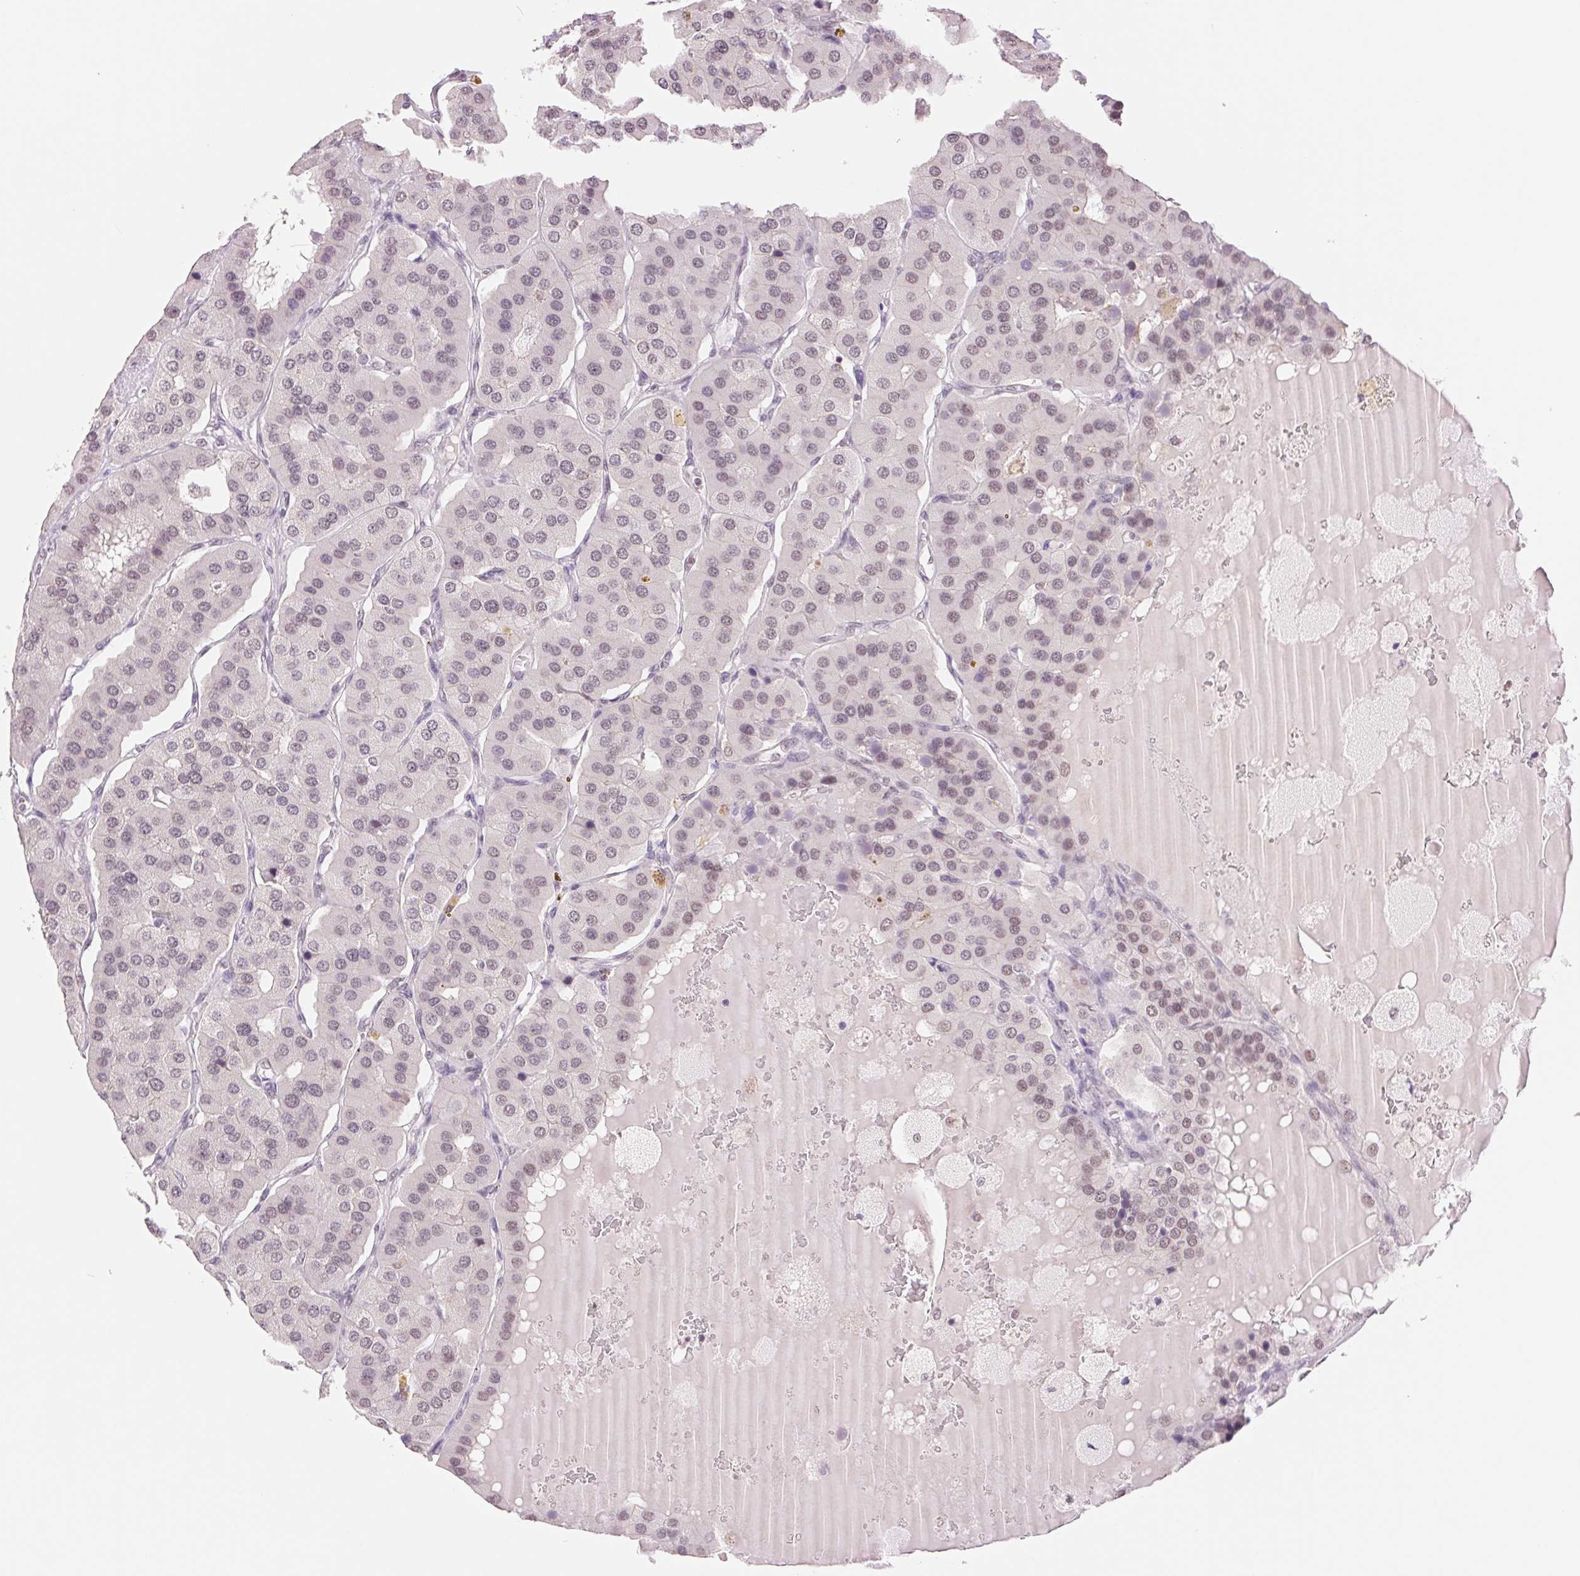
{"staining": {"intensity": "weak", "quantity": "25%-75%", "location": "nuclear"}, "tissue": "parathyroid gland", "cell_type": "Glandular cells", "image_type": "normal", "snomed": [{"axis": "morphology", "description": "Normal tissue, NOS"}, {"axis": "morphology", "description": "Adenoma, NOS"}, {"axis": "topography", "description": "Parathyroid gland"}], "caption": "The image demonstrates a brown stain indicating the presence of a protein in the nuclear of glandular cells in parathyroid gland.", "gene": "RPRD1B", "patient": {"sex": "female", "age": 86}}